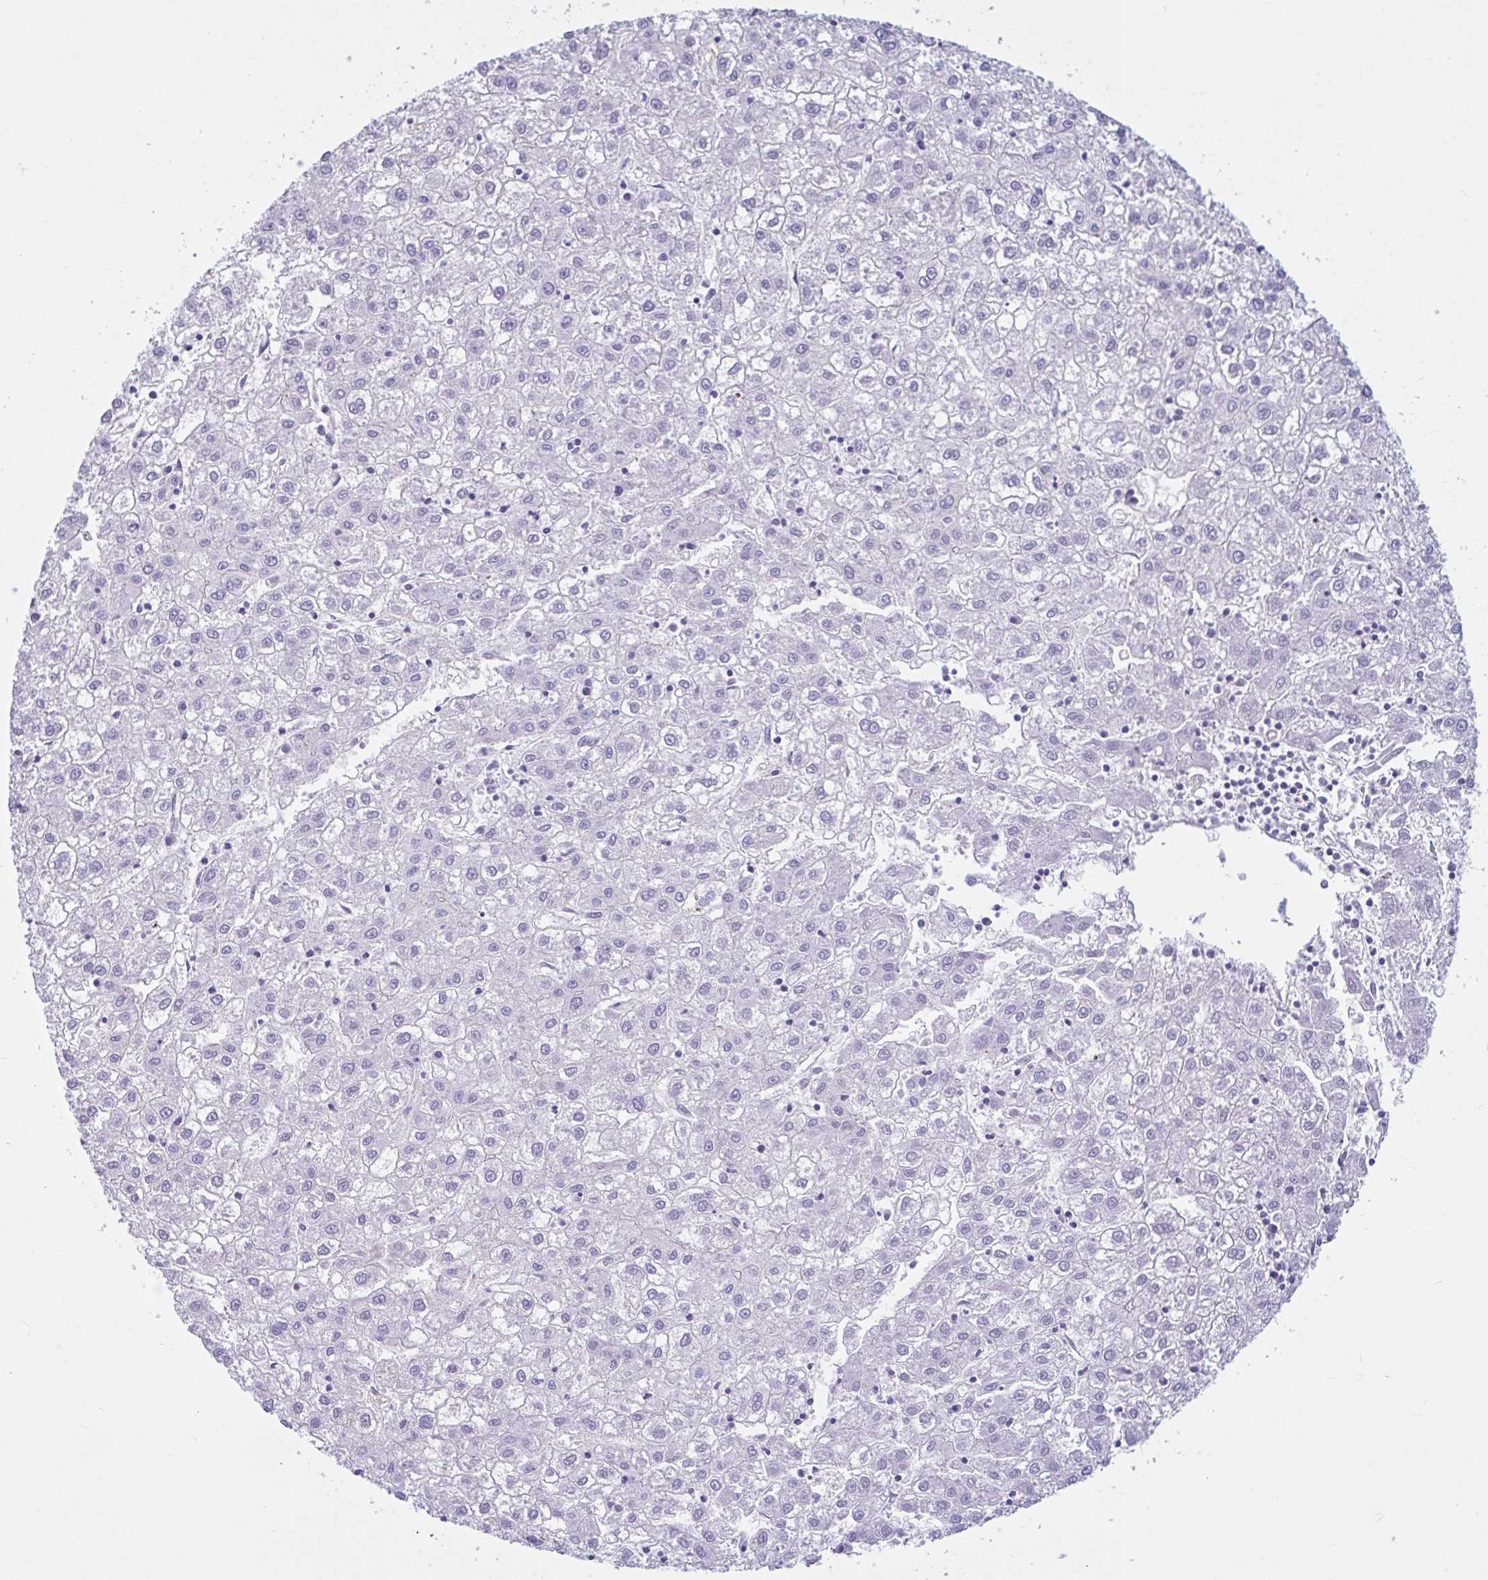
{"staining": {"intensity": "negative", "quantity": "none", "location": "none"}, "tissue": "liver cancer", "cell_type": "Tumor cells", "image_type": "cancer", "snomed": [{"axis": "morphology", "description": "Carcinoma, Hepatocellular, NOS"}, {"axis": "topography", "description": "Liver"}], "caption": "This is an immunohistochemistry (IHC) image of liver hepatocellular carcinoma. There is no positivity in tumor cells.", "gene": "TMEM79", "patient": {"sex": "male", "age": 72}}